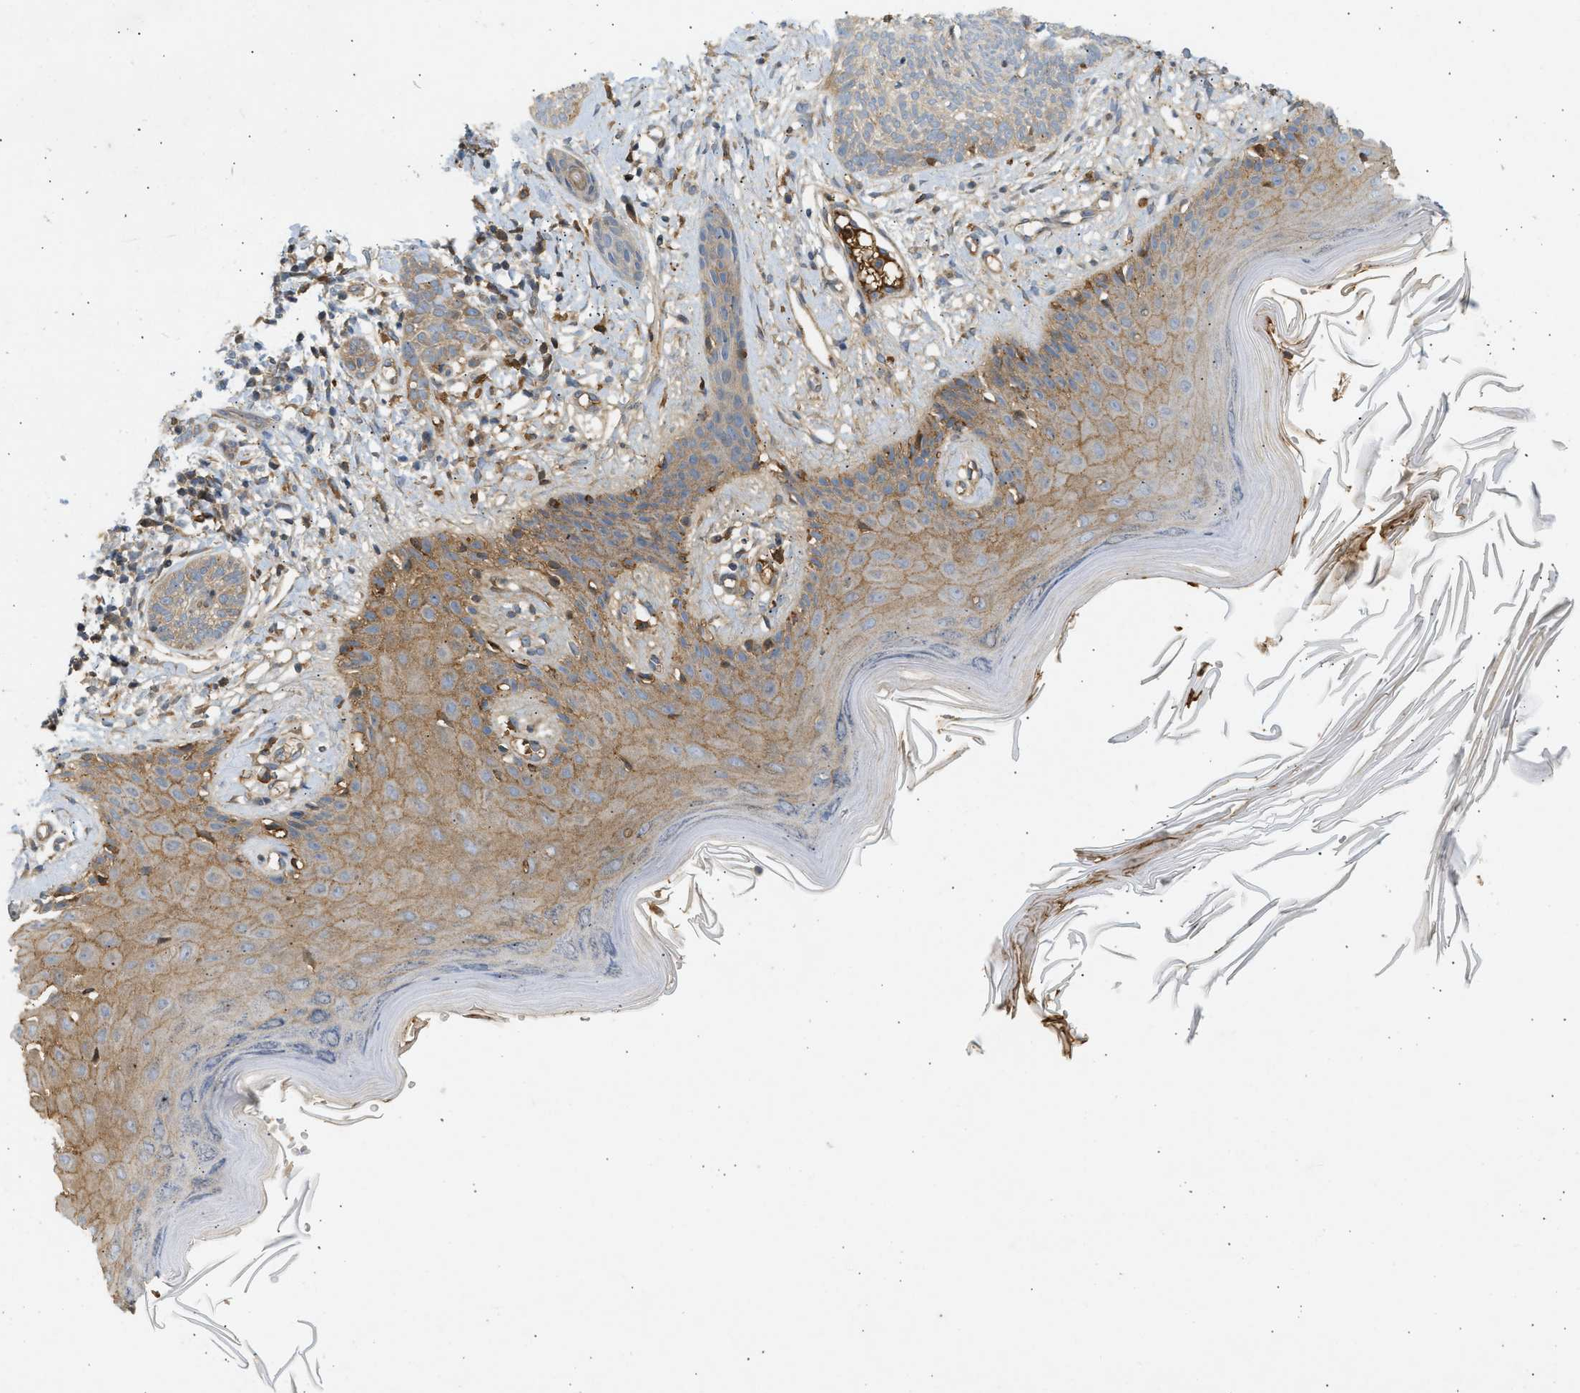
{"staining": {"intensity": "moderate", "quantity": ">75%", "location": "cytoplasmic/membranous"}, "tissue": "skin cancer", "cell_type": "Tumor cells", "image_type": "cancer", "snomed": [{"axis": "morphology", "description": "Basal cell carcinoma"}, {"axis": "topography", "description": "Skin"}], "caption": "Protein analysis of skin cancer (basal cell carcinoma) tissue exhibits moderate cytoplasmic/membranous staining in about >75% of tumor cells.", "gene": "F8", "patient": {"sex": "female", "age": 59}}